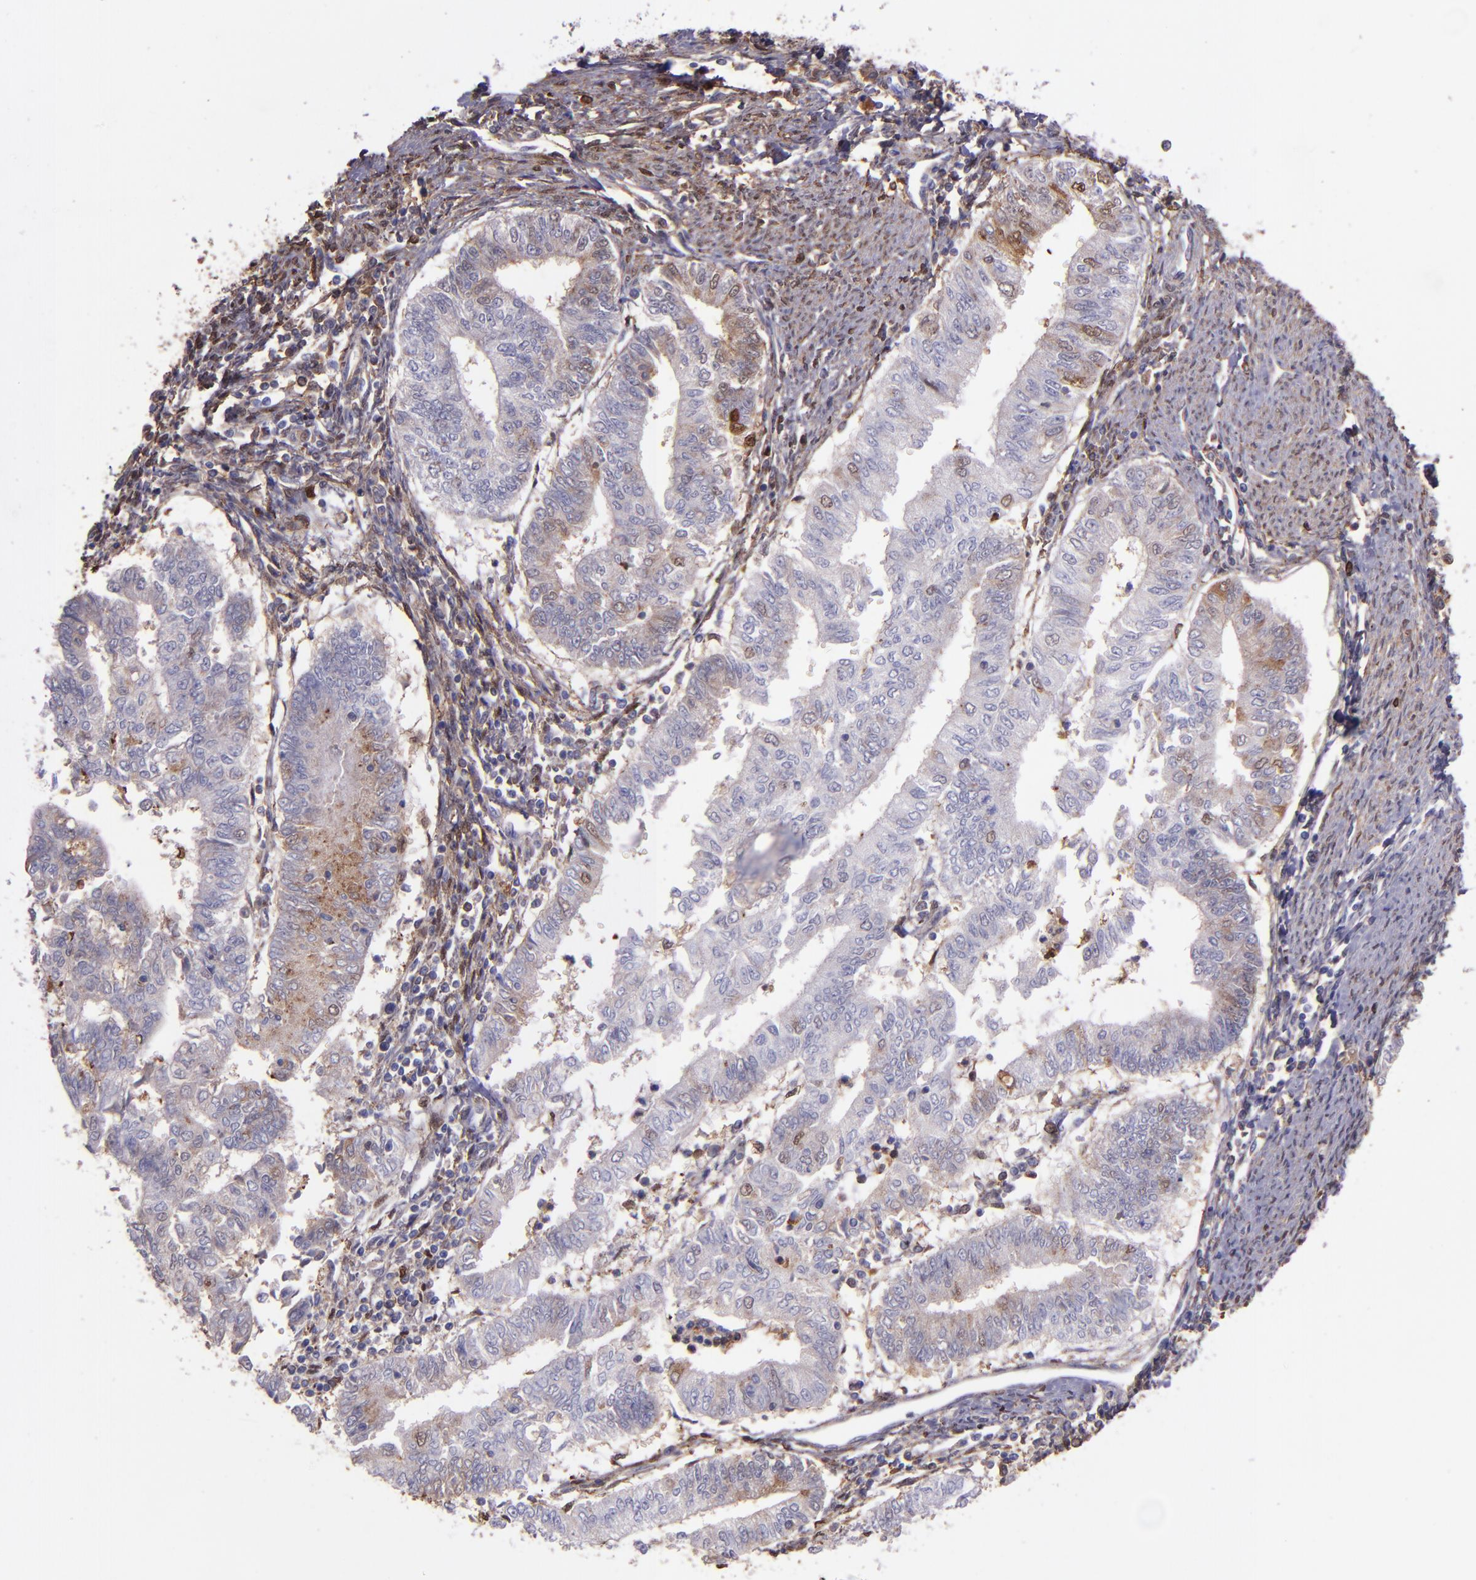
{"staining": {"intensity": "weak", "quantity": "25%-75%", "location": "cytoplasmic/membranous,nuclear"}, "tissue": "endometrial cancer", "cell_type": "Tumor cells", "image_type": "cancer", "snomed": [{"axis": "morphology", "description": "Adenocarcinoma, NOS"}, {"axis": "topography", "description": "Endometrium"}], "caption": "Endometrial cancer stained with IHC shows weak cytoplasmic/membranous and nuclear positivity in about 25%-75% of tumor cells.", "gene": "WASHC1", "patient": {"sex": "female", "age": 66}}